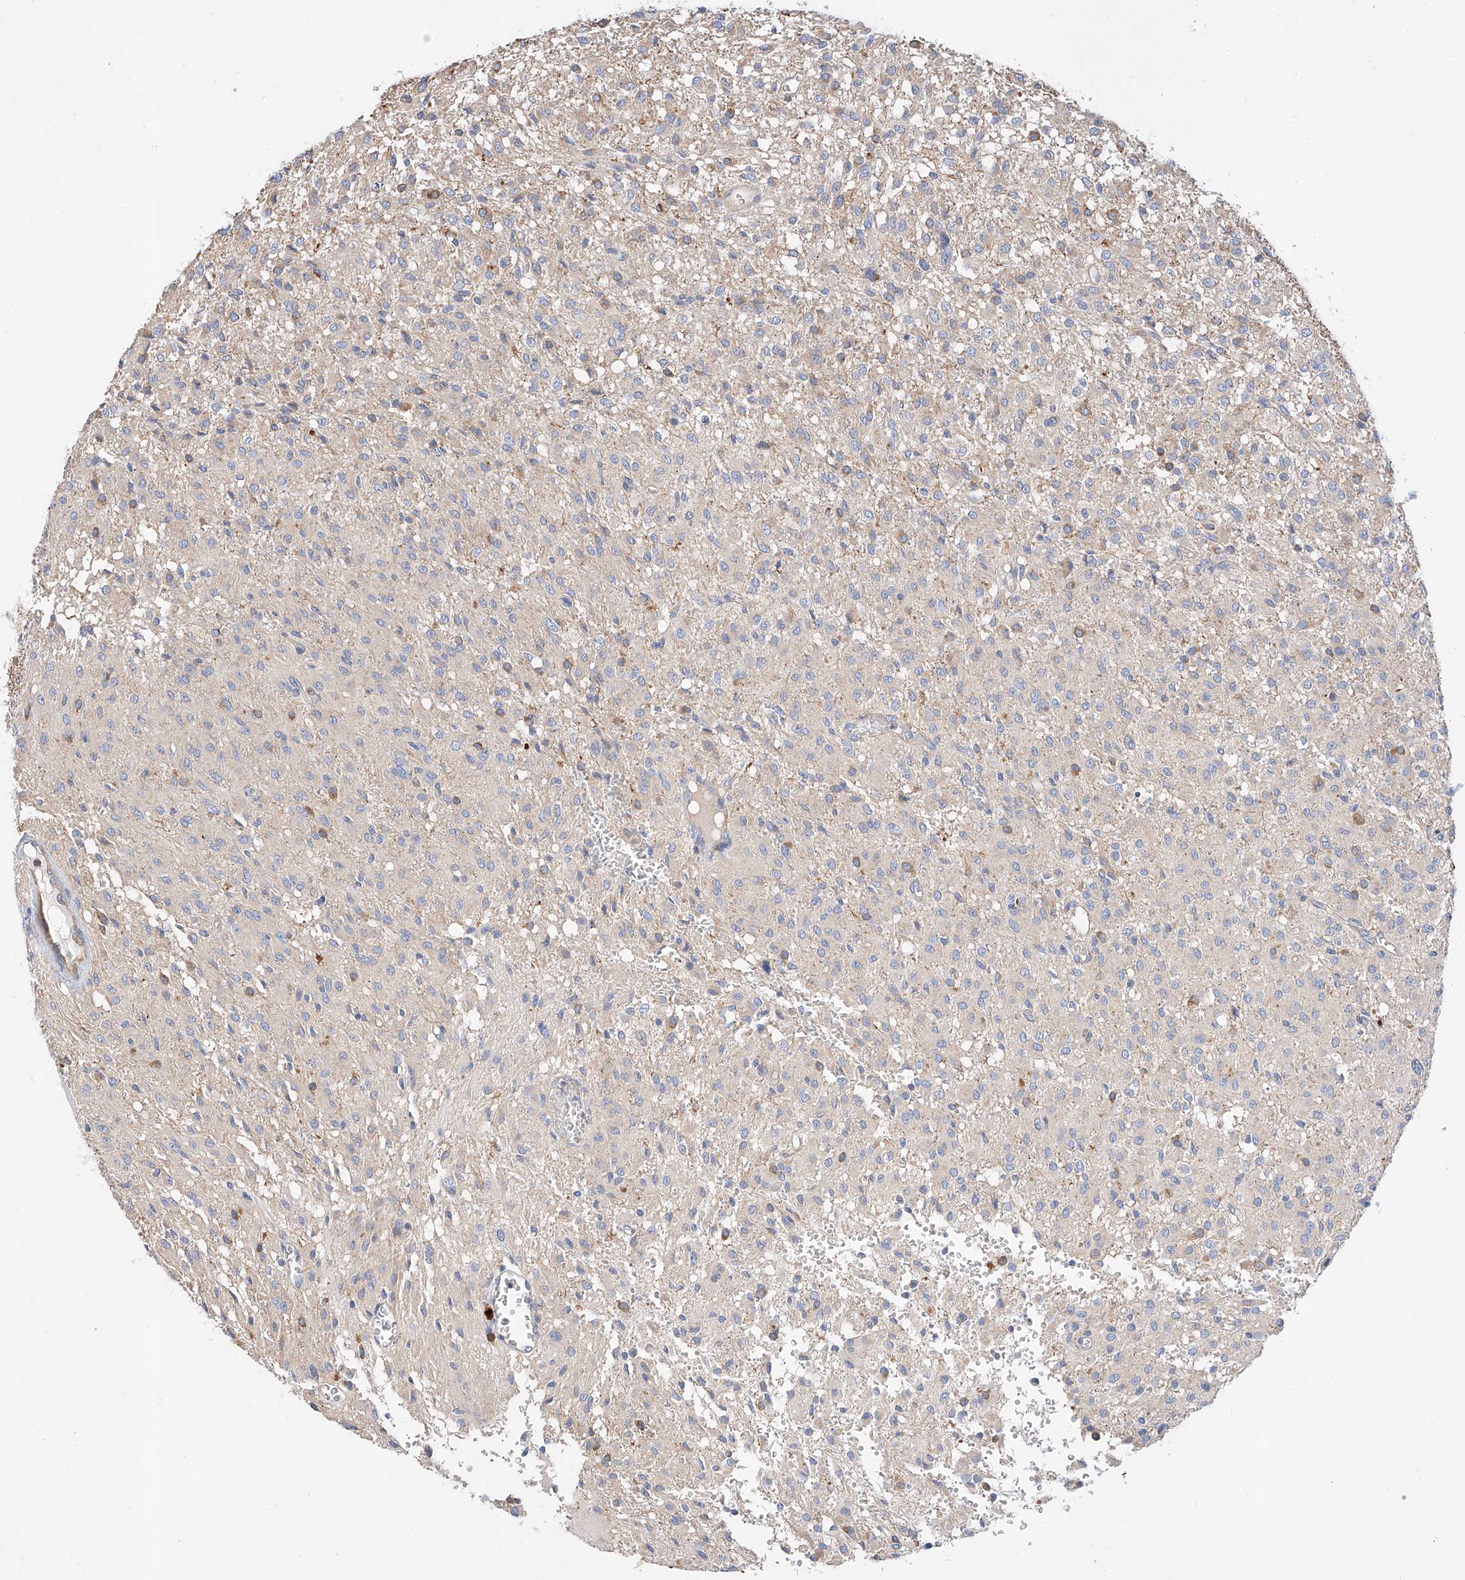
{"staining": {"intensity": "negative", "quantity": "none", "location": "none"}, "tissue": "glioma", "cell_type": "Tumor cells", "image_type": "cancer", "snomed": [{"axis": "morphology", "description": "Glioma, malignant, High grade"}, {"axis": "topography", "description": "Brain"}], "caption": "Immunohistochemistry (IHC) image of neoplastic tissue: glioma stained with DAB shows no significant protein staining in tumor cells. (Stains: DAB (3,3'-diaminobenzidine) immunohistochemistry (IHC) with hematoxylin counter stain, Microscopy: brightfield microscopy at high magnification).", "gene": "GLMN", "patient": {"sex": "female", "age": 59}}